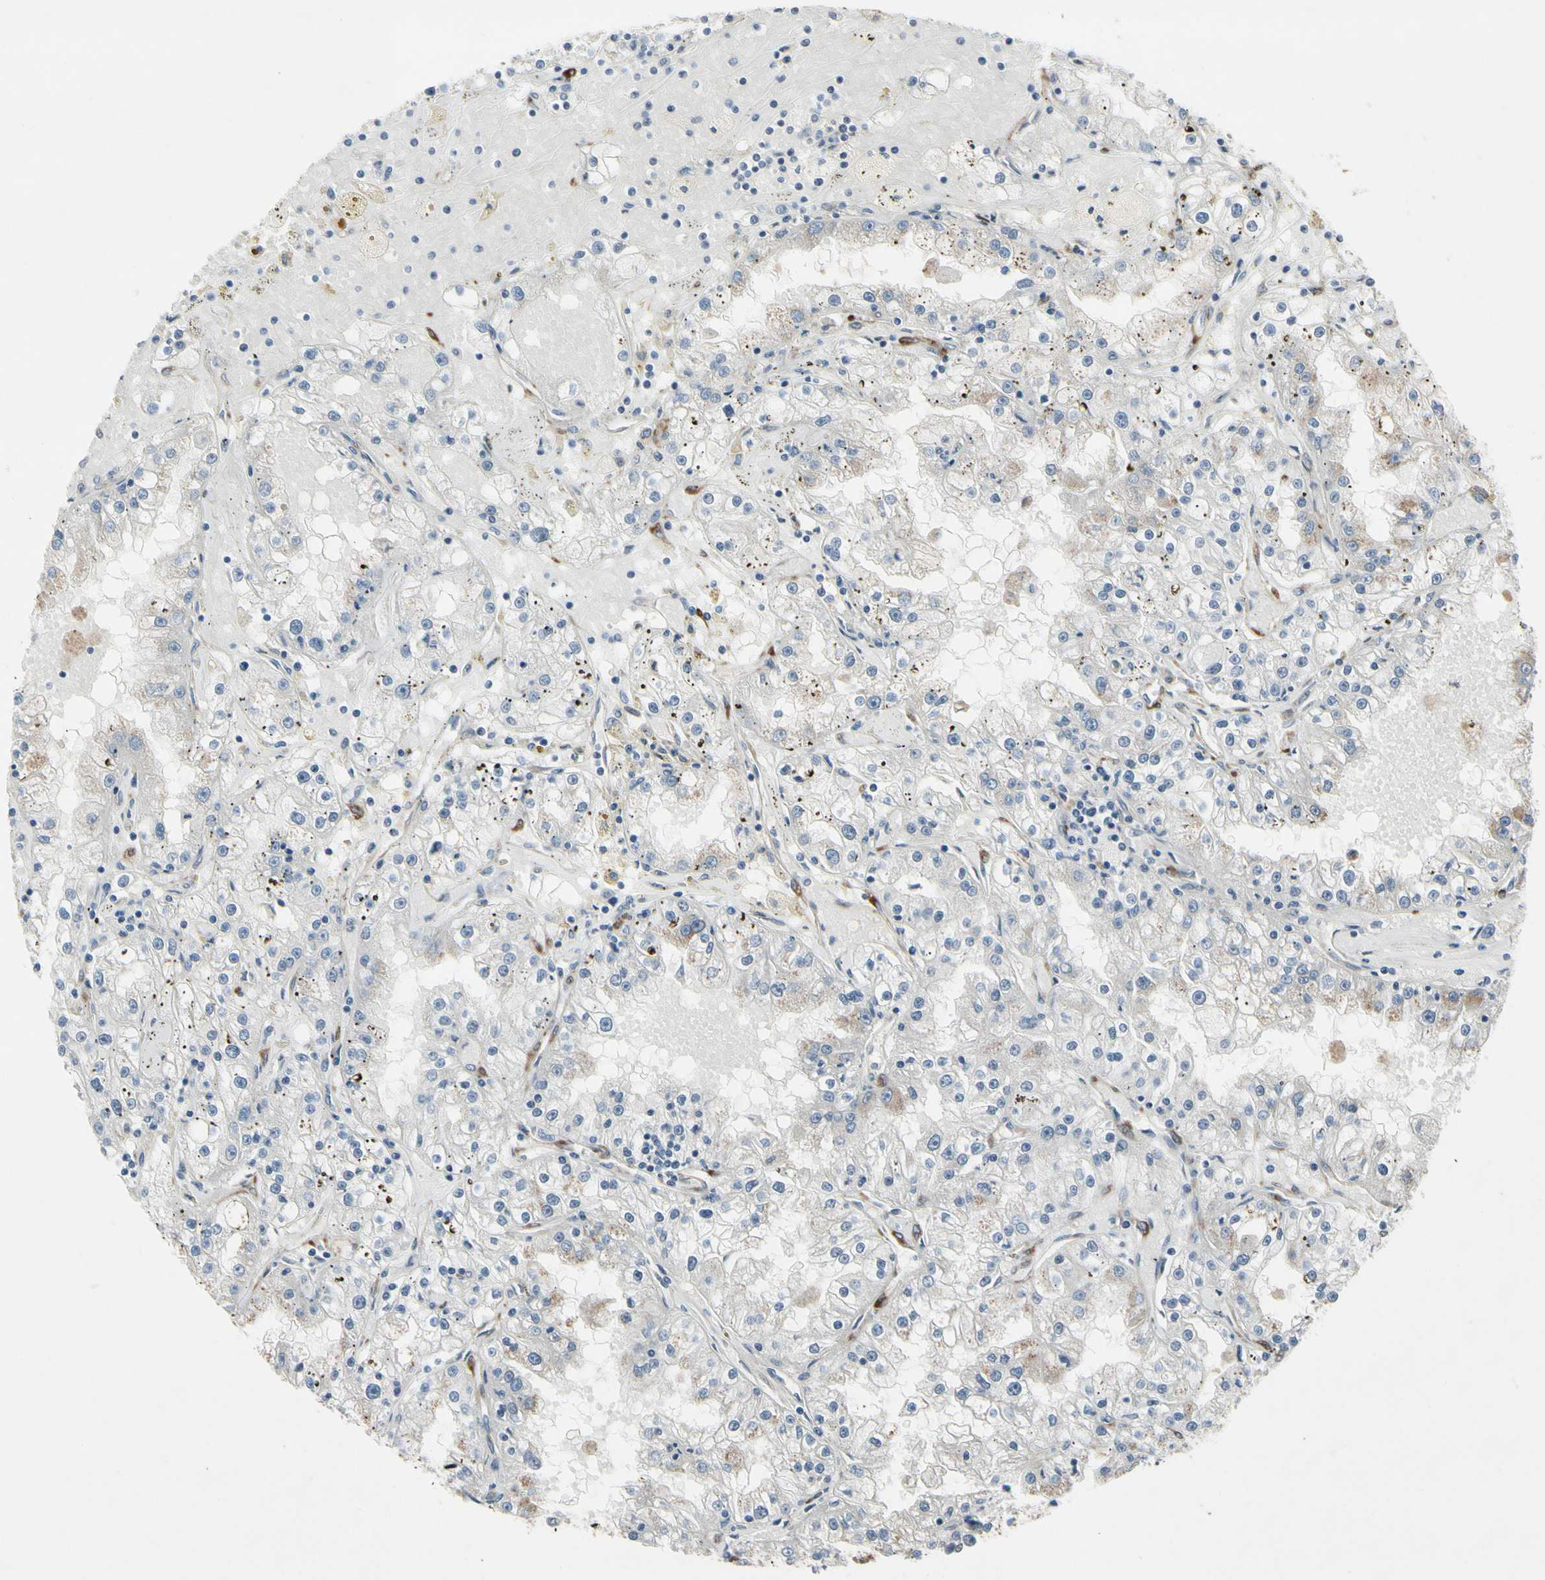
{"staining": {"intensity": "negative", "quantity": "none", "location": "none"}, "tissue": "renal cancer", "cell_type": "Tumor cells", "image_type": "cancer", "snomed": [{"axis": "morphology", "description": "Adenocarcinoma, NOS"}, {"axis": "topography", "description": "Kidney"}], "caption": "An image of human renal cancer (adenocarcinoma) is negative for staining in tumor cells.", "gene": "MAP2", "patient": {"sex": "male", "age": 56}}